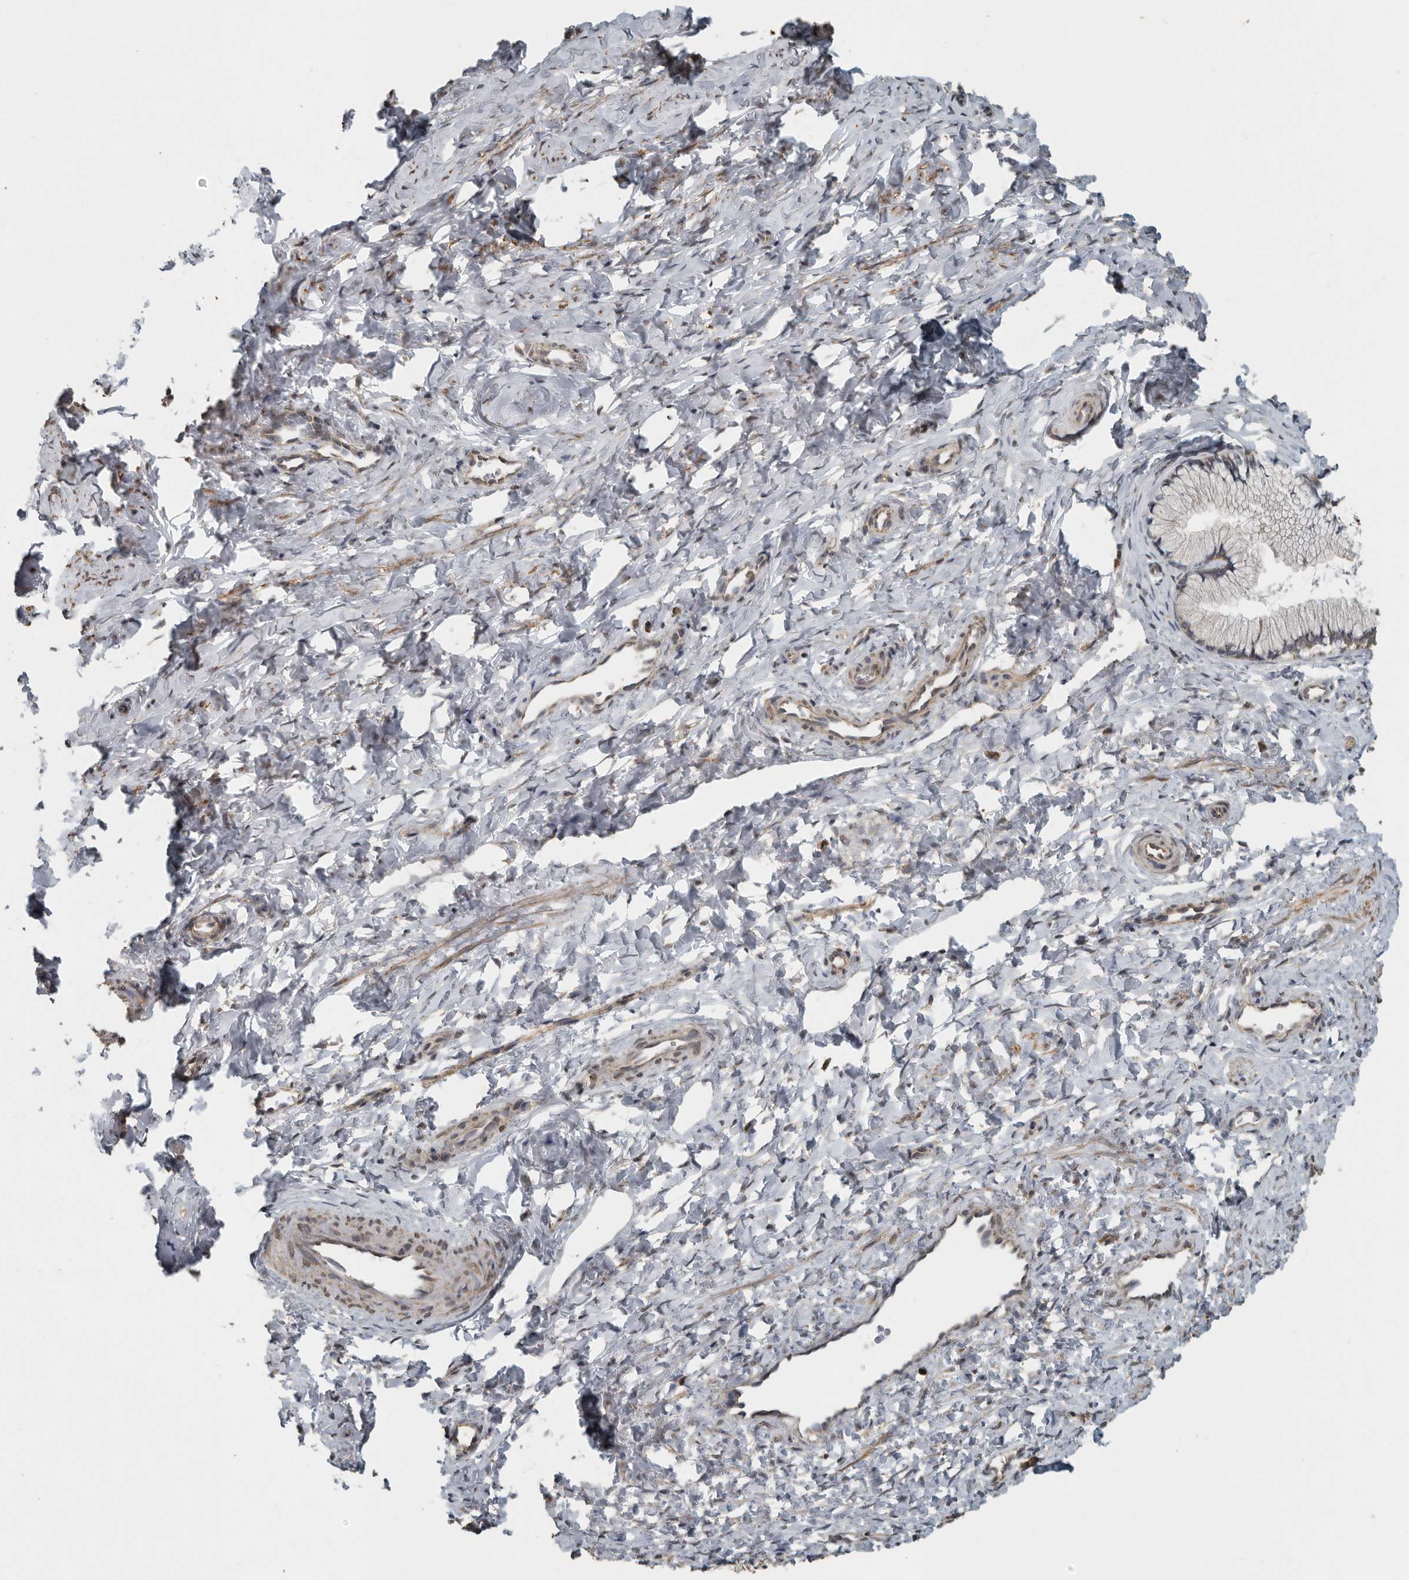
{"staining": {"intensity": "weak", "quantity": "25%-75%", "location": "cytoplasmic/membranous"}, "tissue": "cervix", "cell_type": "Glandular cells", "image_type": "normal", "snomed": [{"axis": "morphology", "description": "Normal tissue, NOS"}, {"axis": "topography", "description": "Cervix"}], "caption": "An immunohistochemistry (IHC) micrograph of benign tissue is shown. Protein staining in brown labels weak cytoplasmic/membranous positivity in cervix within glandular cells.", "gene": "AFAP1", "patient": {"sex": "female", "age": 27}}